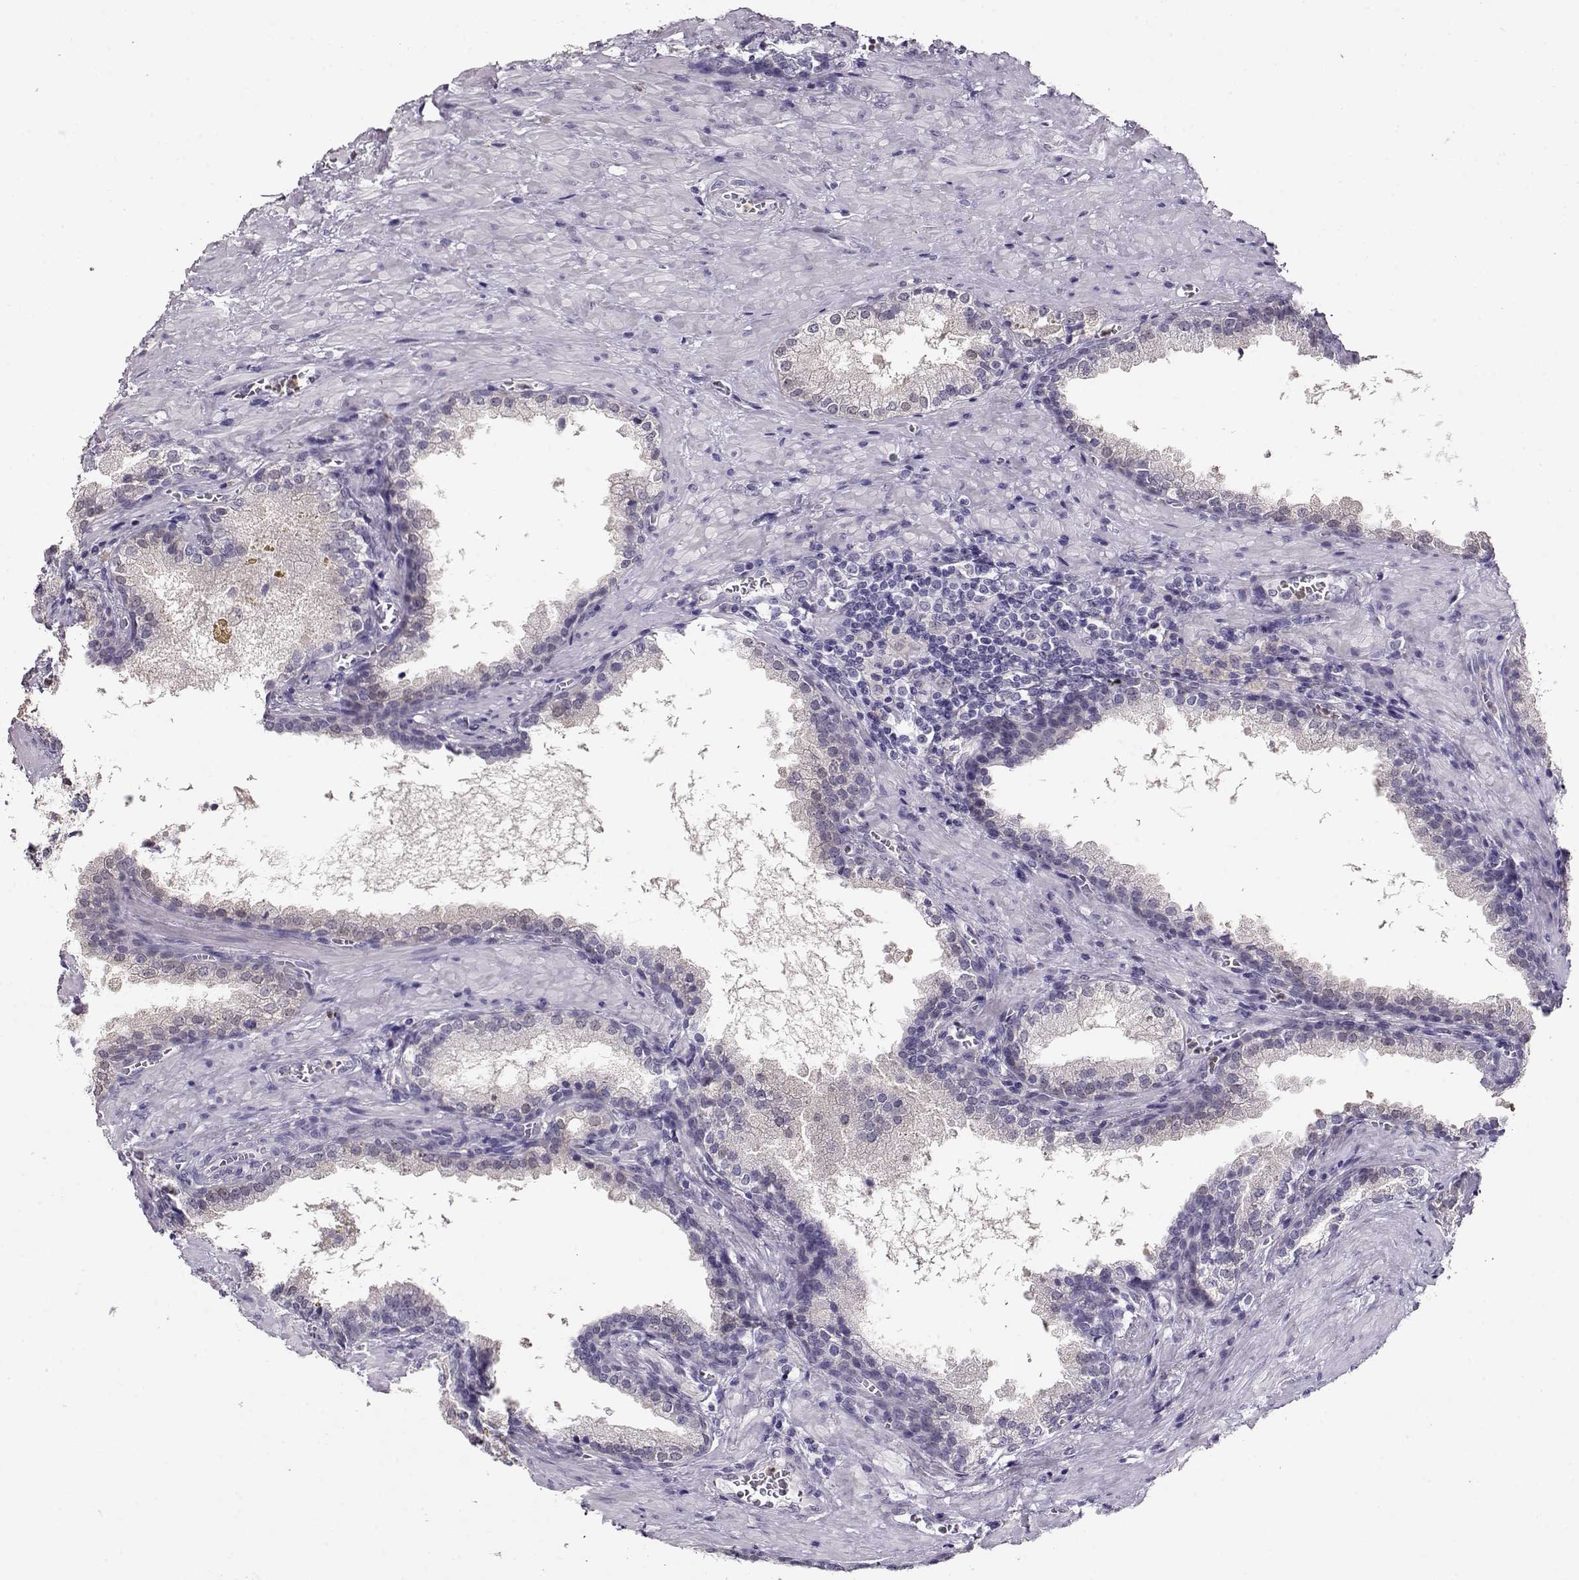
{"staining": {"intensity": "negative", "quantity": "none", "location": "none"}, "tissue": "prostate cancer", "cell_type": "Tumor cells", "image_type": "cancer", "snomed": [{"axis": "morphology", "description": "Adenocarcinoma, NOS"}, {"axis": "topography", "description": "Prostate and seminal vesicle, NOS"}], "caption": "This is an IHC histopathology image of human prostate cancer. There is no expression in tumor cells.", "gene": "CCR8", "patient": {"sex": "male", "age": 63}}